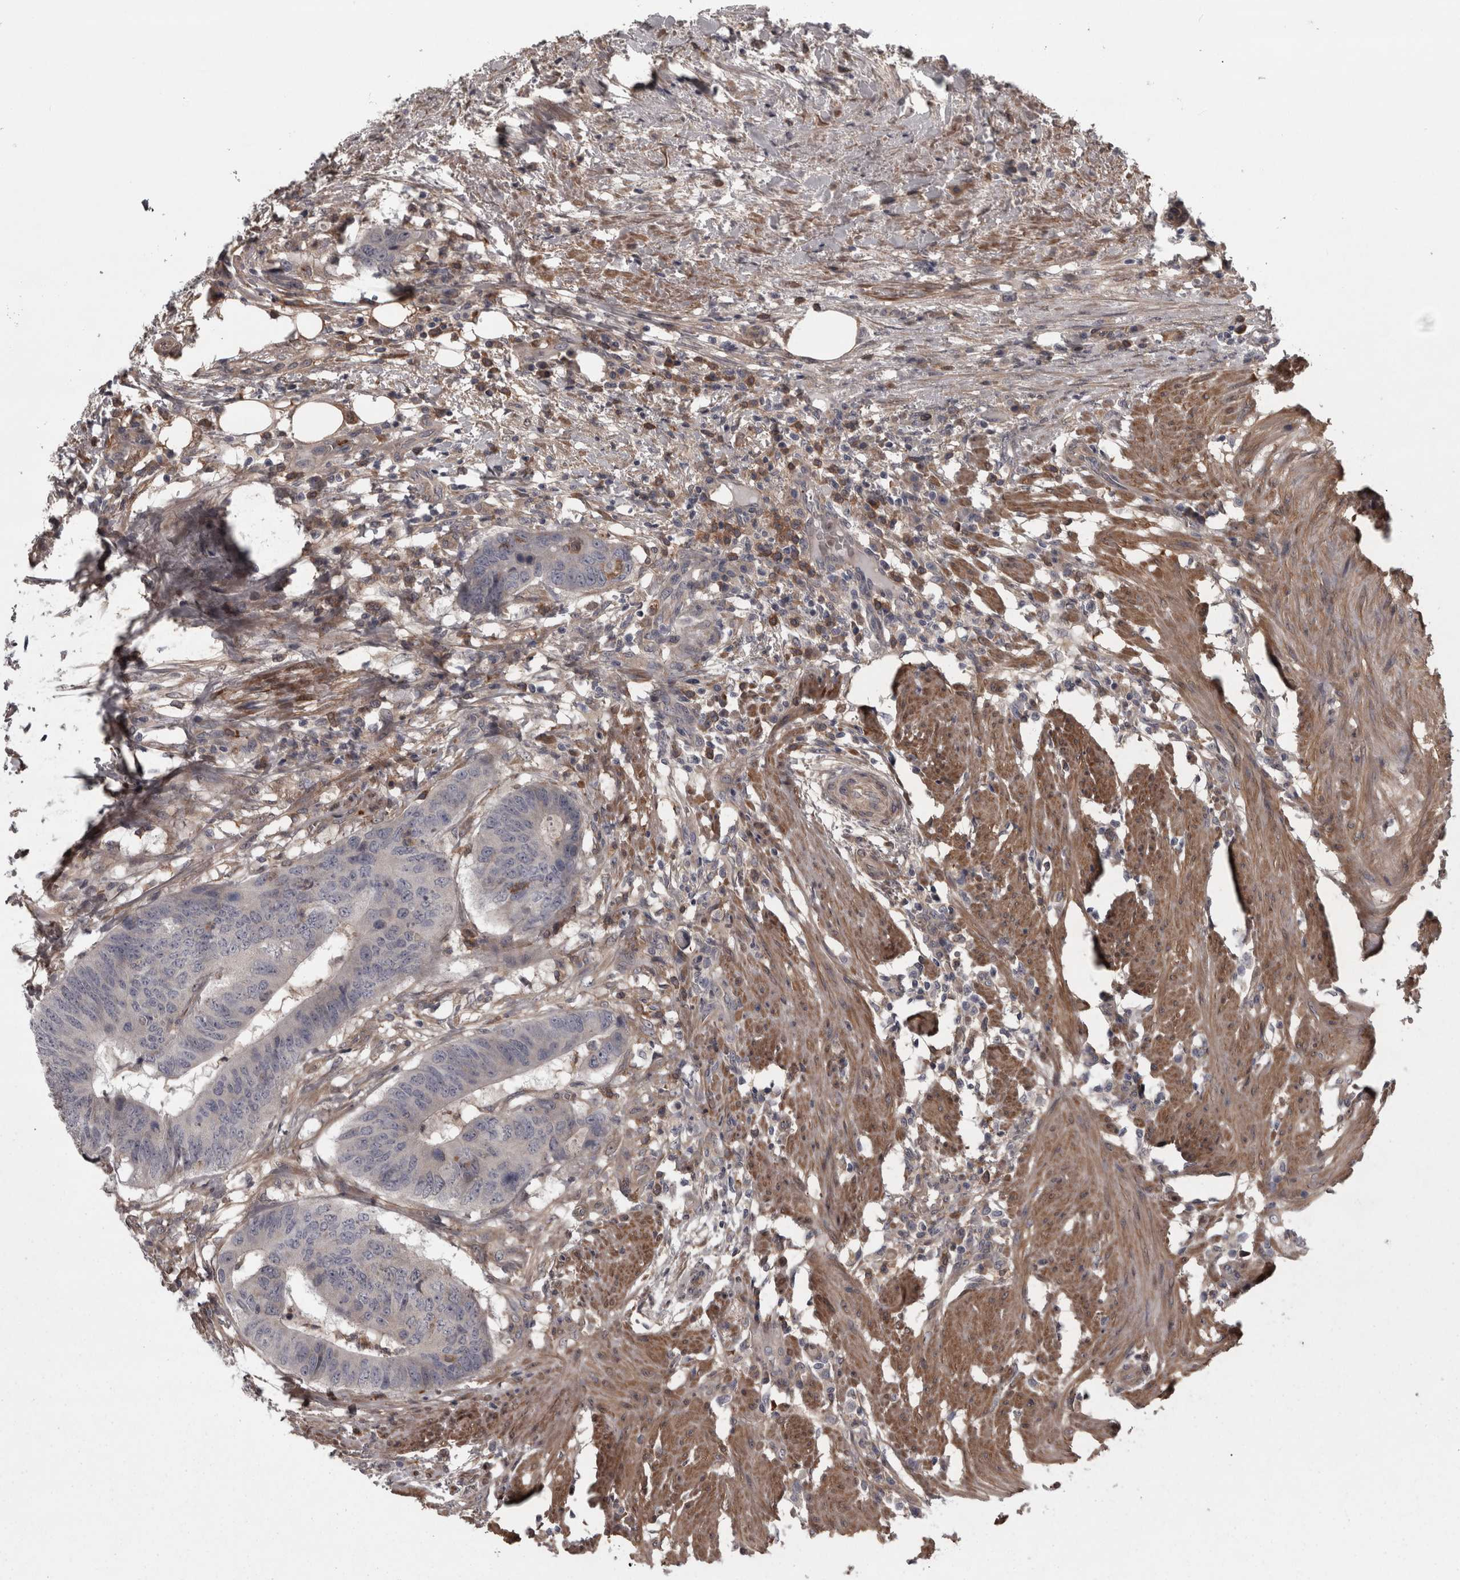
{"staining": {"intensity": "negative", "quantity": "none", "location": "none"}, "tissue": "colorectal cancer", "cell_type": "Tumor cells", "image_type": "cancer", "snomed": [{"axis": "morphology", "description": "Adenocarcinoma, NOS"}, {"axis": "topography", "description": "Colon"}], "caption": "Colorectal cancer was stained to show a protein in brown. There is no significant staining in tumor cells.", "gene": "RSU1", "patient": {"sex": "male", "age": 56}}